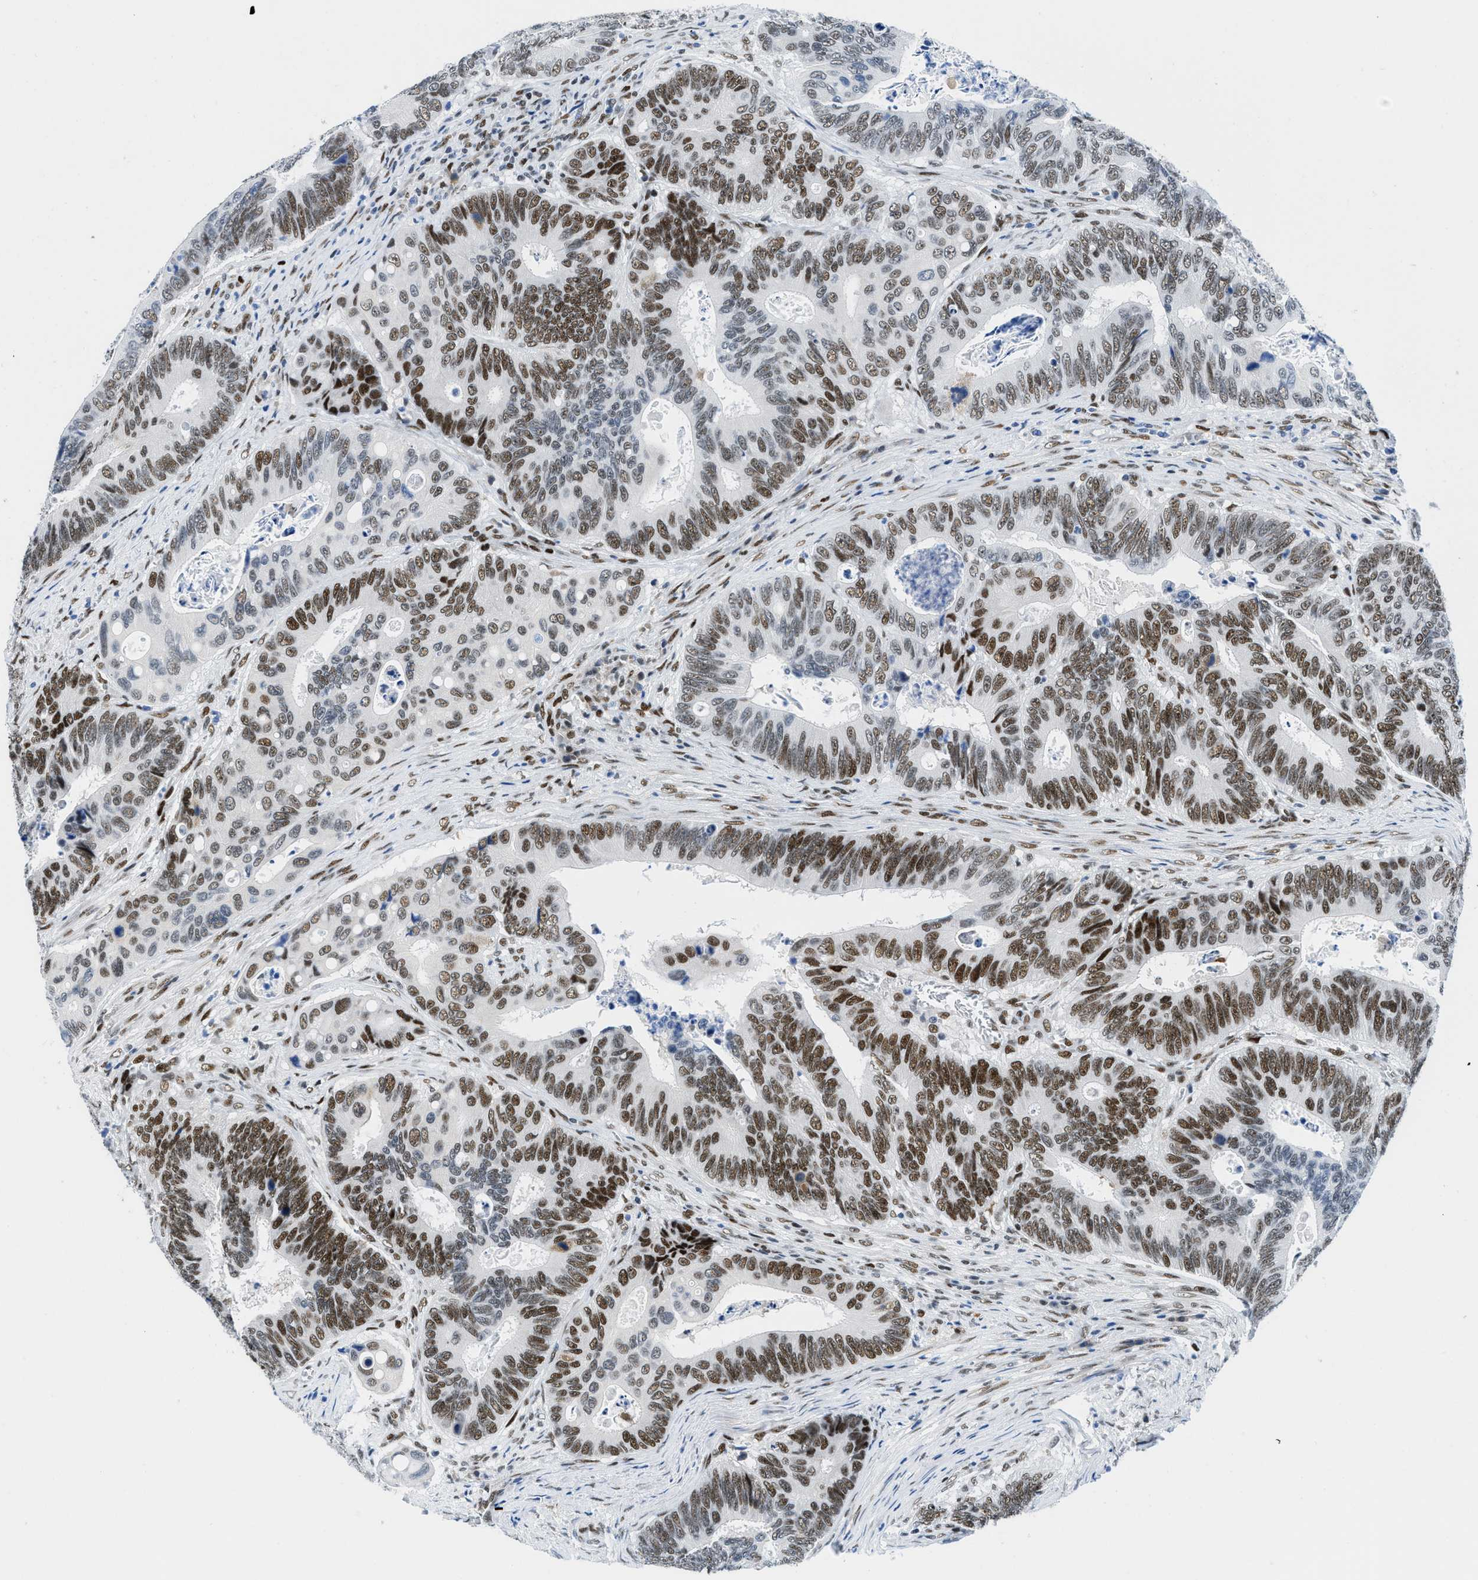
{"staining": {"intensity": "strong", "quantity": "25%-75%", "location": "nuclear"}, "tissue": "colorectal cancer", "cell_type": "Tumor cells", "image_type": "cancer", "snomed": [{"axis": "morphology", "description": "Inflammation, NOS"}, {"axis": "morphology", "description": "Adenocarcinoma, NOS"}, {"axis": "topography", "description": "Colon"}], "caption": "A brown stain shows strong nuclear staining of a protein in colorectal adenocarcinoma tumor cells. Using DAB (3,3'-diaminobenzidine) (brown) and hematoxylin (blue) stains, captured at high magnification using brightfield microscopy.", "gene": "SMARCAD1", "patient": {"sex": "male", "age": 72}}